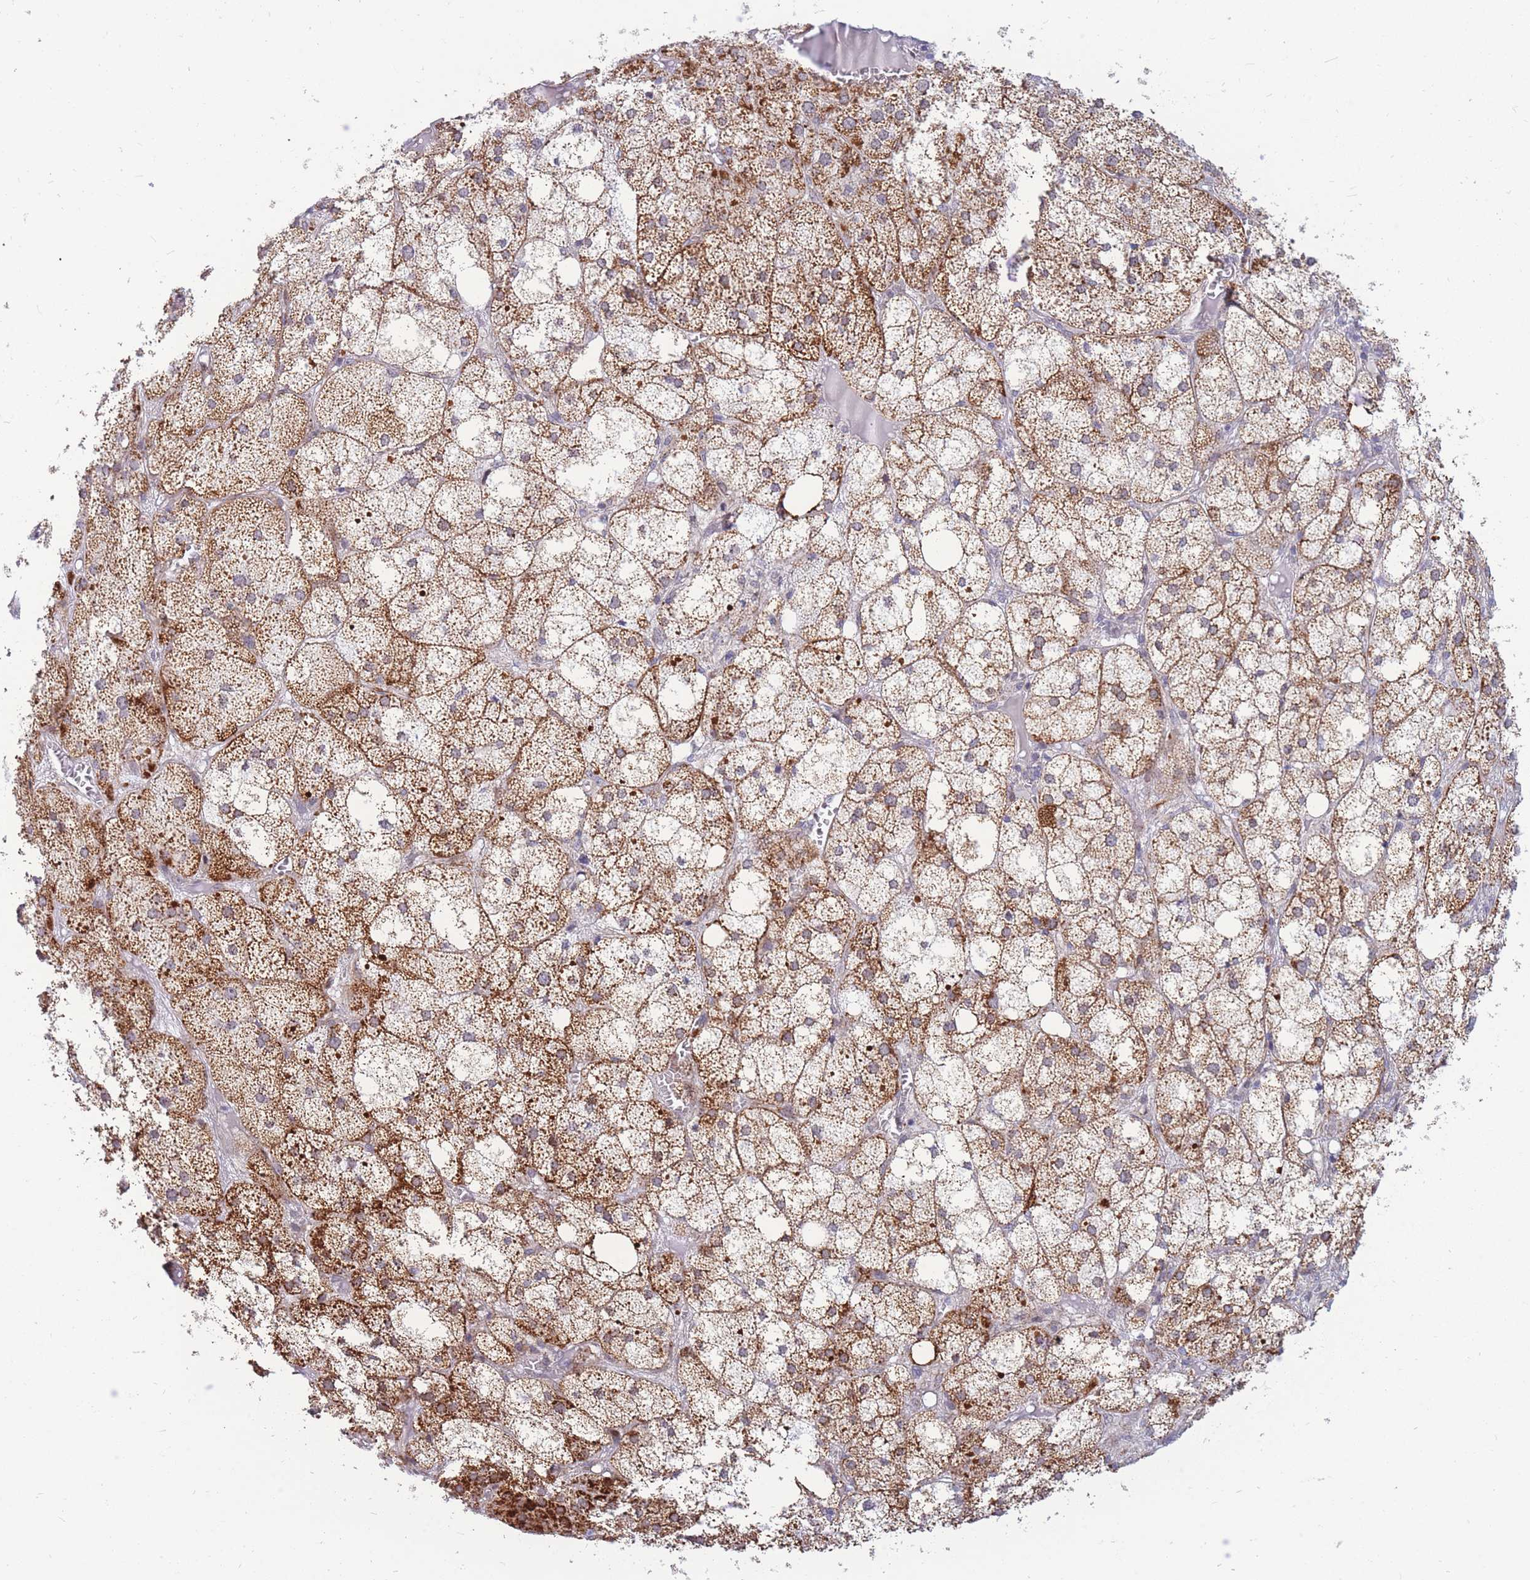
{"staining": {"intensity": "strong", "quantity": "25%-75%", "location": "cytoplasmic/membranous"}, "tissue": "adrenal gland", "cell_type": "Glandular cells", "image_type": "normal", "snomed": [{"axis": "morphology", "description": "Normal tissue, NOS"}, {"axis": "topography", "description": "Adrenal gland"}], "caption": "A high amount of strong cytoplasmic/membranous expression is present in about 25%-75% of glandular cells in normal adrenal gland. The staining is performed using DAB brown chromogen to label protein expression. The nuclei are counter-stained blue using hematoxylin.", "gene": "HSPE1", "patient": {"sex": "female", "age": 61}}